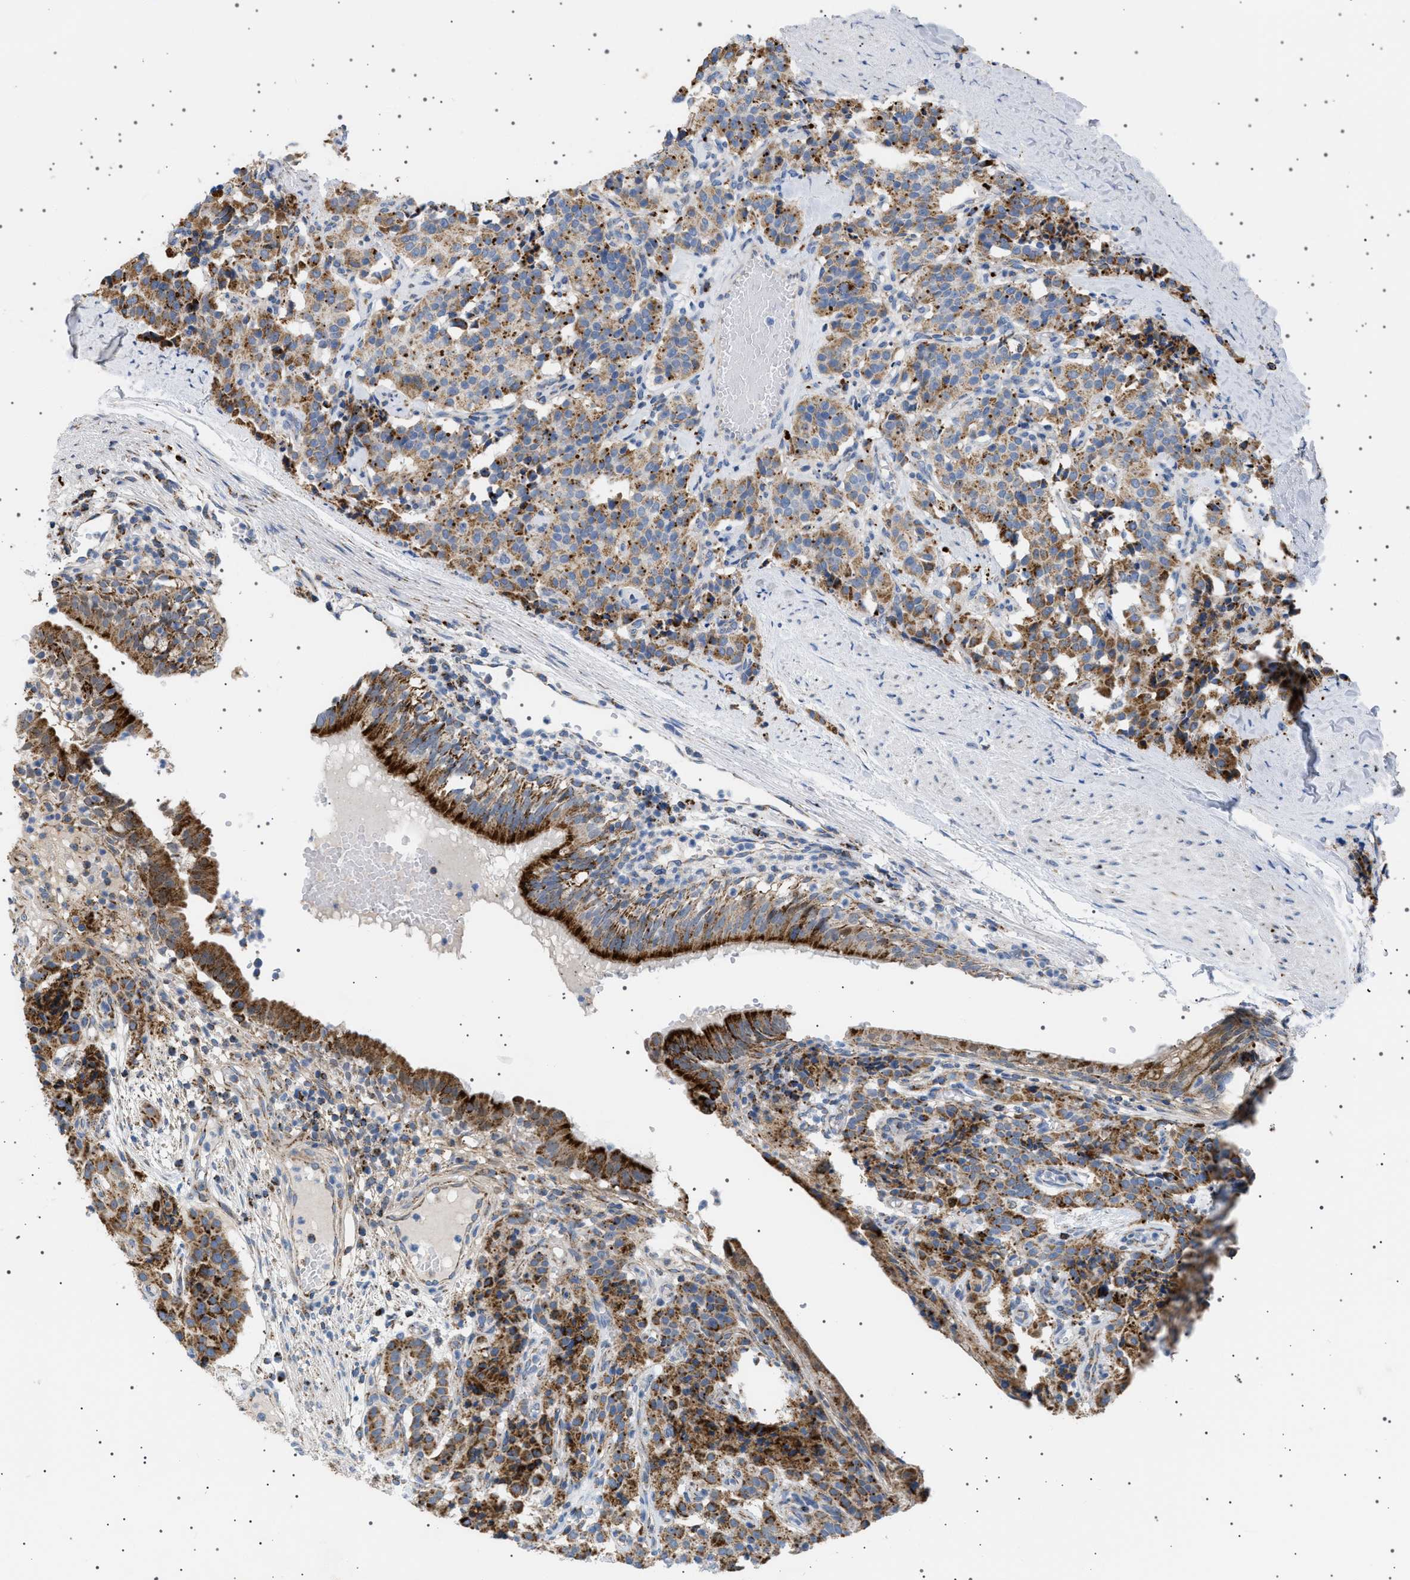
{"staining": {"intensity": "strong", "quantity": ">75%", "location": "cytoplasmic/membranous"}, "tissue": "carcinoid", "cell_type": "Tumor cells", "image_type": "cancer", "snomed": [{"axis": "morphology", "description": "Carcinoid, malignant, NOS"}, {"axis": "topography", "description": "Lung"}], "caption": "This histopathology image shows immunohistochemistry staining of human carcinoid, with high strong cytoplasmic/membranous expression in about >75% of tumor cells.", "gene": "UBXN8", "patient": {"sex": "male", "age": 30}}